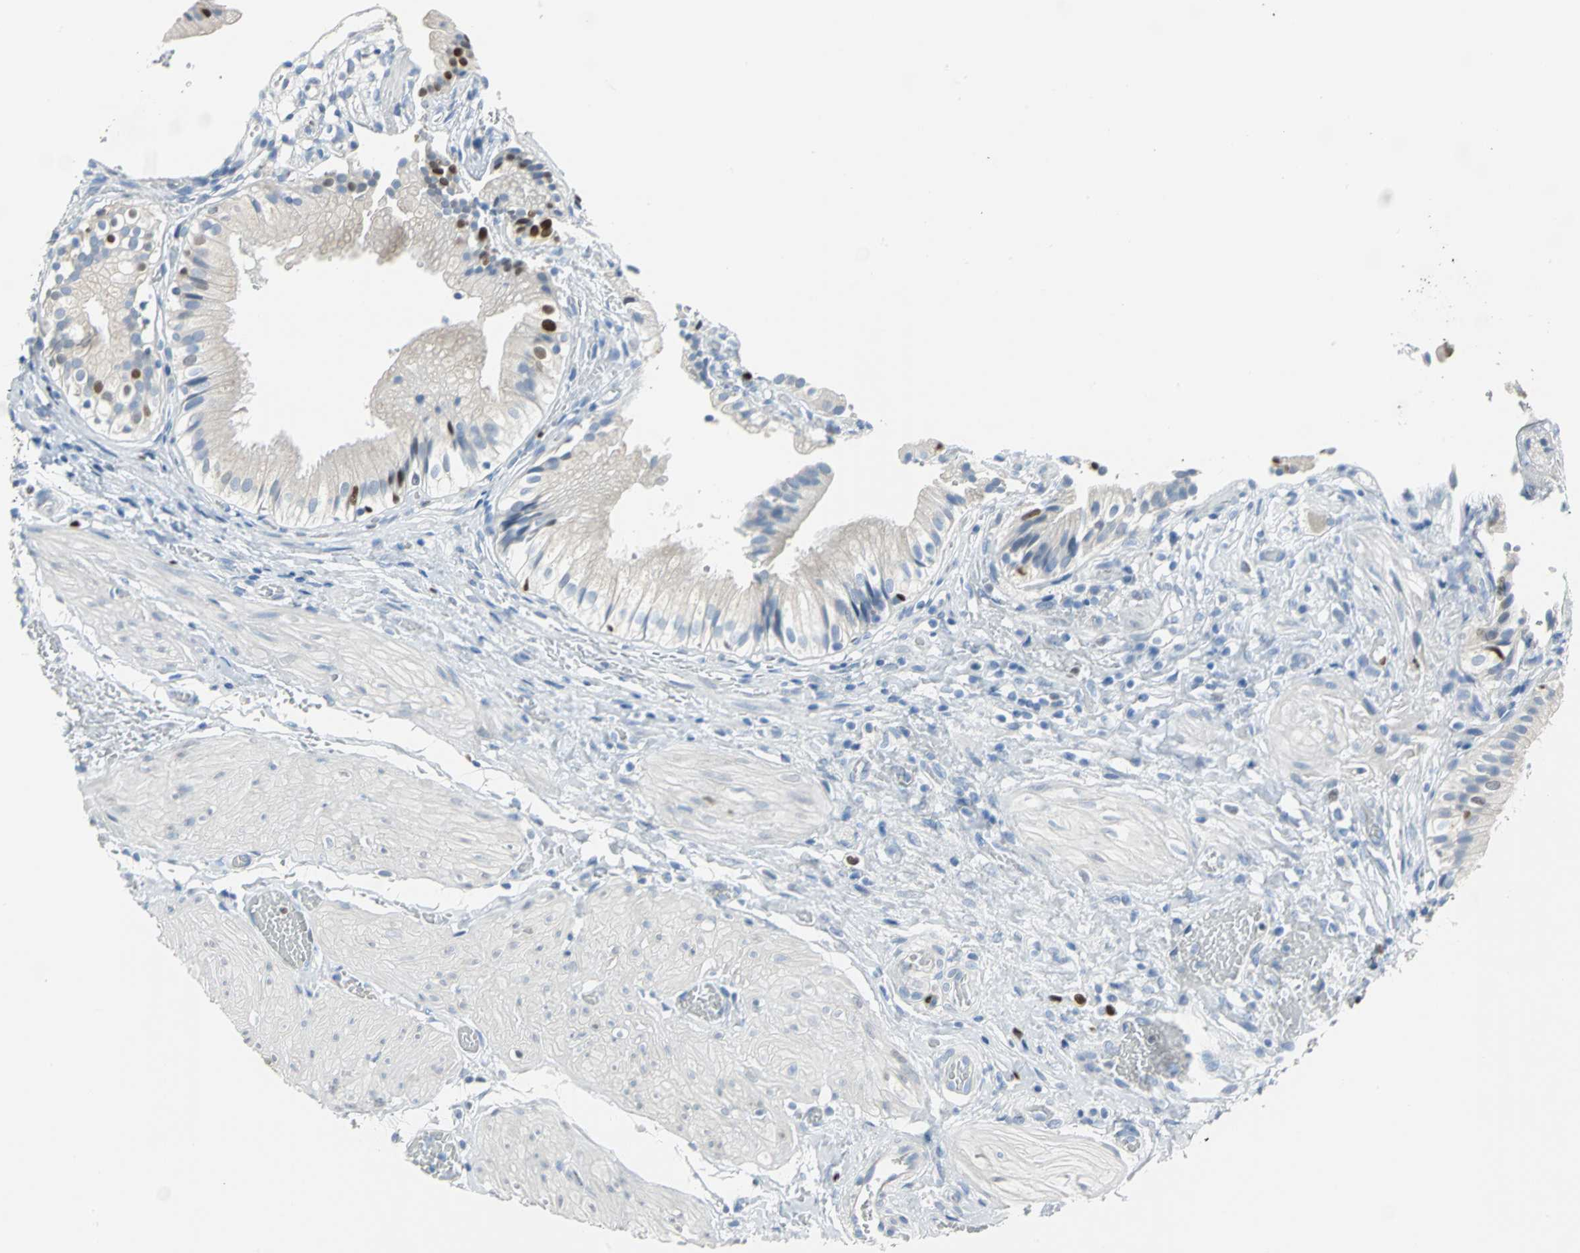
{"staining": {"intensity": "strong", "quantity": "<25%", "location": "cytoplasmic/membranous,nuclear"}, "tissue": "gallbladder", "cell_type": "Glandular cells", "image_type": "normal", "snomed": [{"axis": "morphology", "description": "Normal tissue, NOS"}, {"axis": "topography", "description": "Gallbladder"}], "caption": "IHC image of normal gallbladder stained for a protein (brown), which shows medium levels of strong cytoplasmic/membranous,nuclear positivity in about <25% of glandular cells.", "gene": "MCM4", "patient": {"sex": "male", "age": 65}}